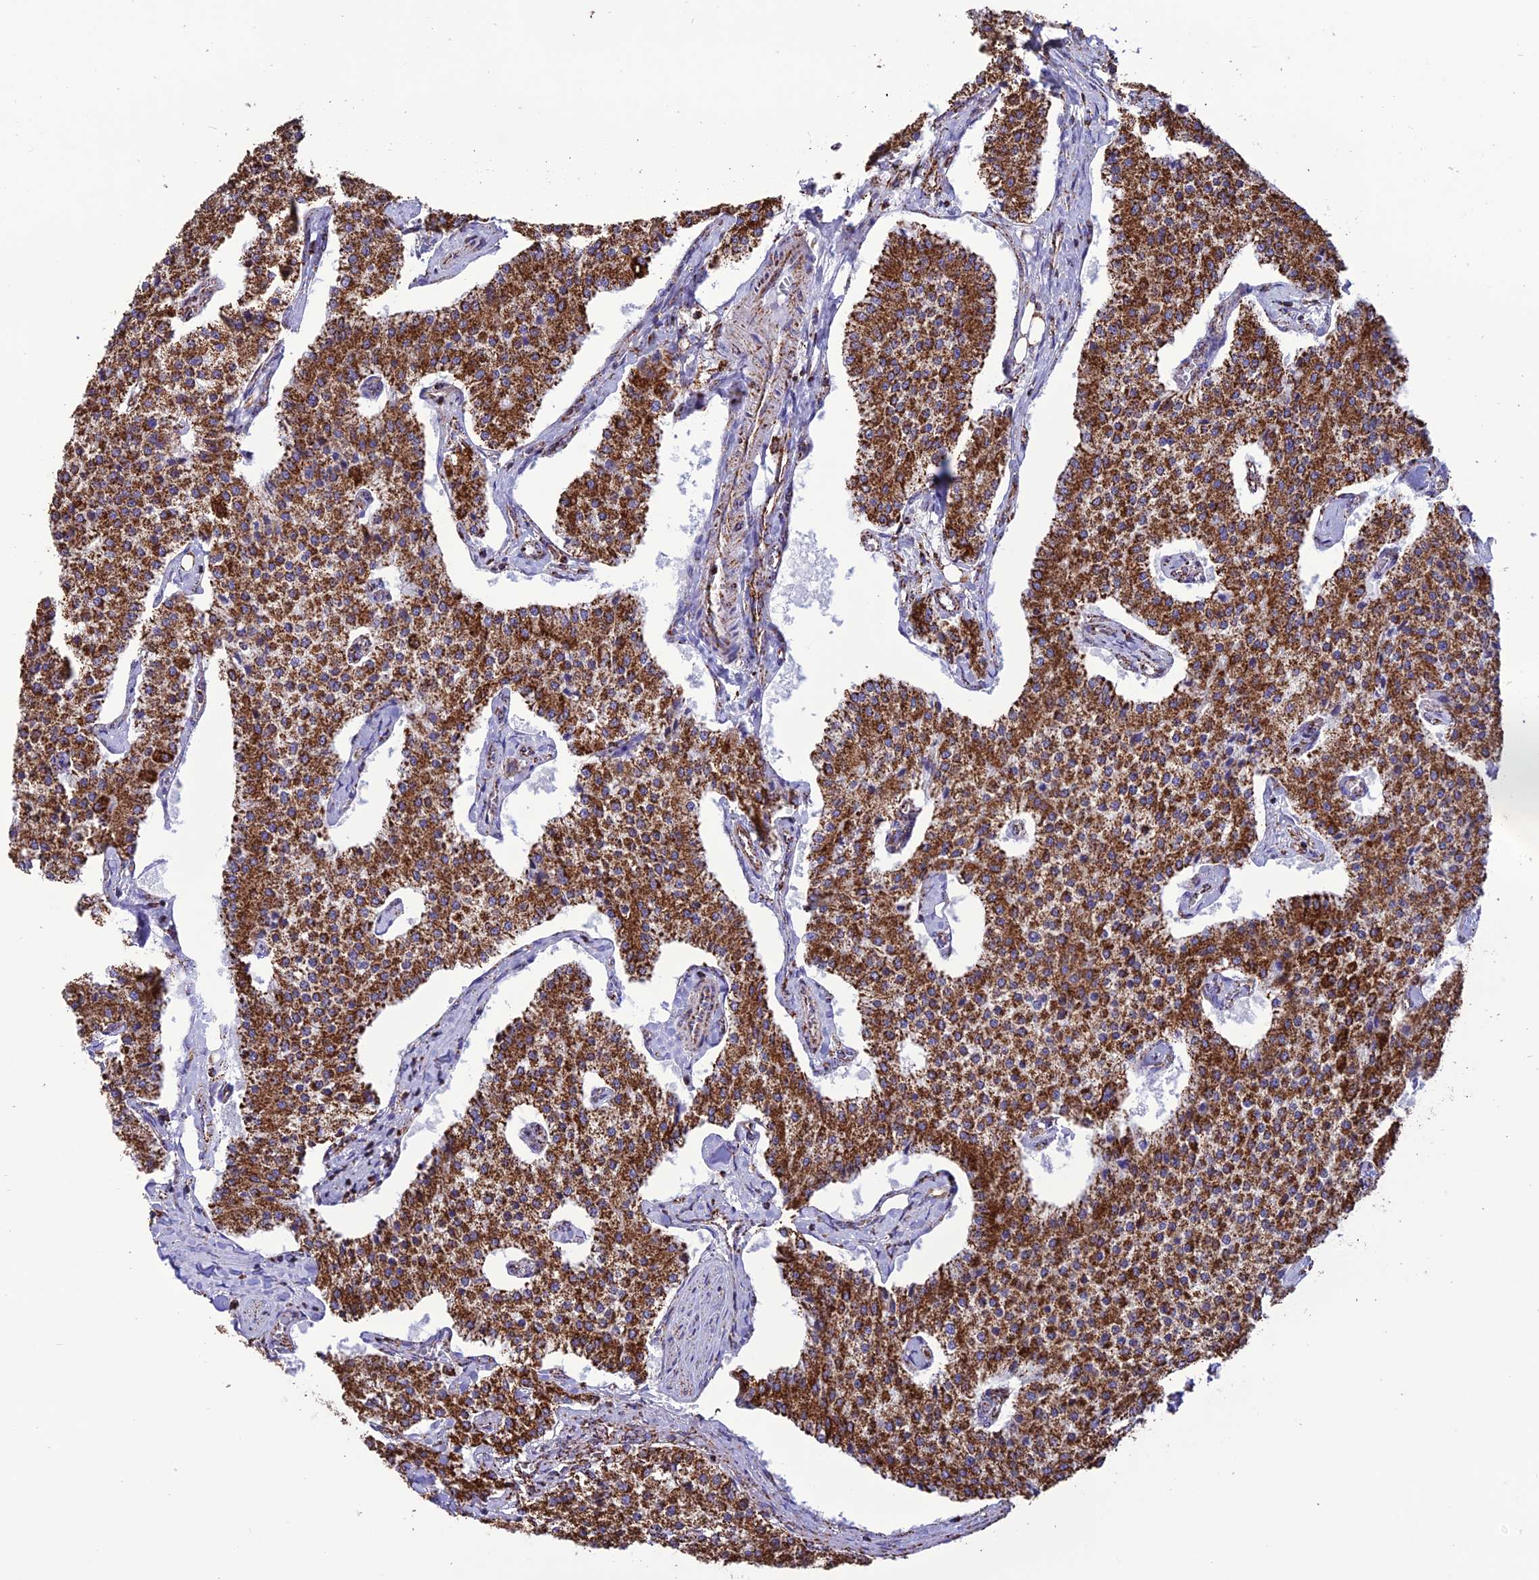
{"staining": {"intensity": "strong", "quantity": ">75%", "location": "cytoplasmic/membranous"}, "tissue": "carcinoid", "cell_type": "Tumor cells", "image_type": "cancer", "snomed": [{"axis": "morphology", "description": "Carcinoid, malignant, NOS"}, {"axis": "topography", "description": "Colon"}], "caption": "Tumor cells show high levels of strong cytoplasmic/membranous staining in approximately >75% of cells in carcinoid.", "gene": "NDUFAF1", "patient": {"sex": "female", "age": 52}}